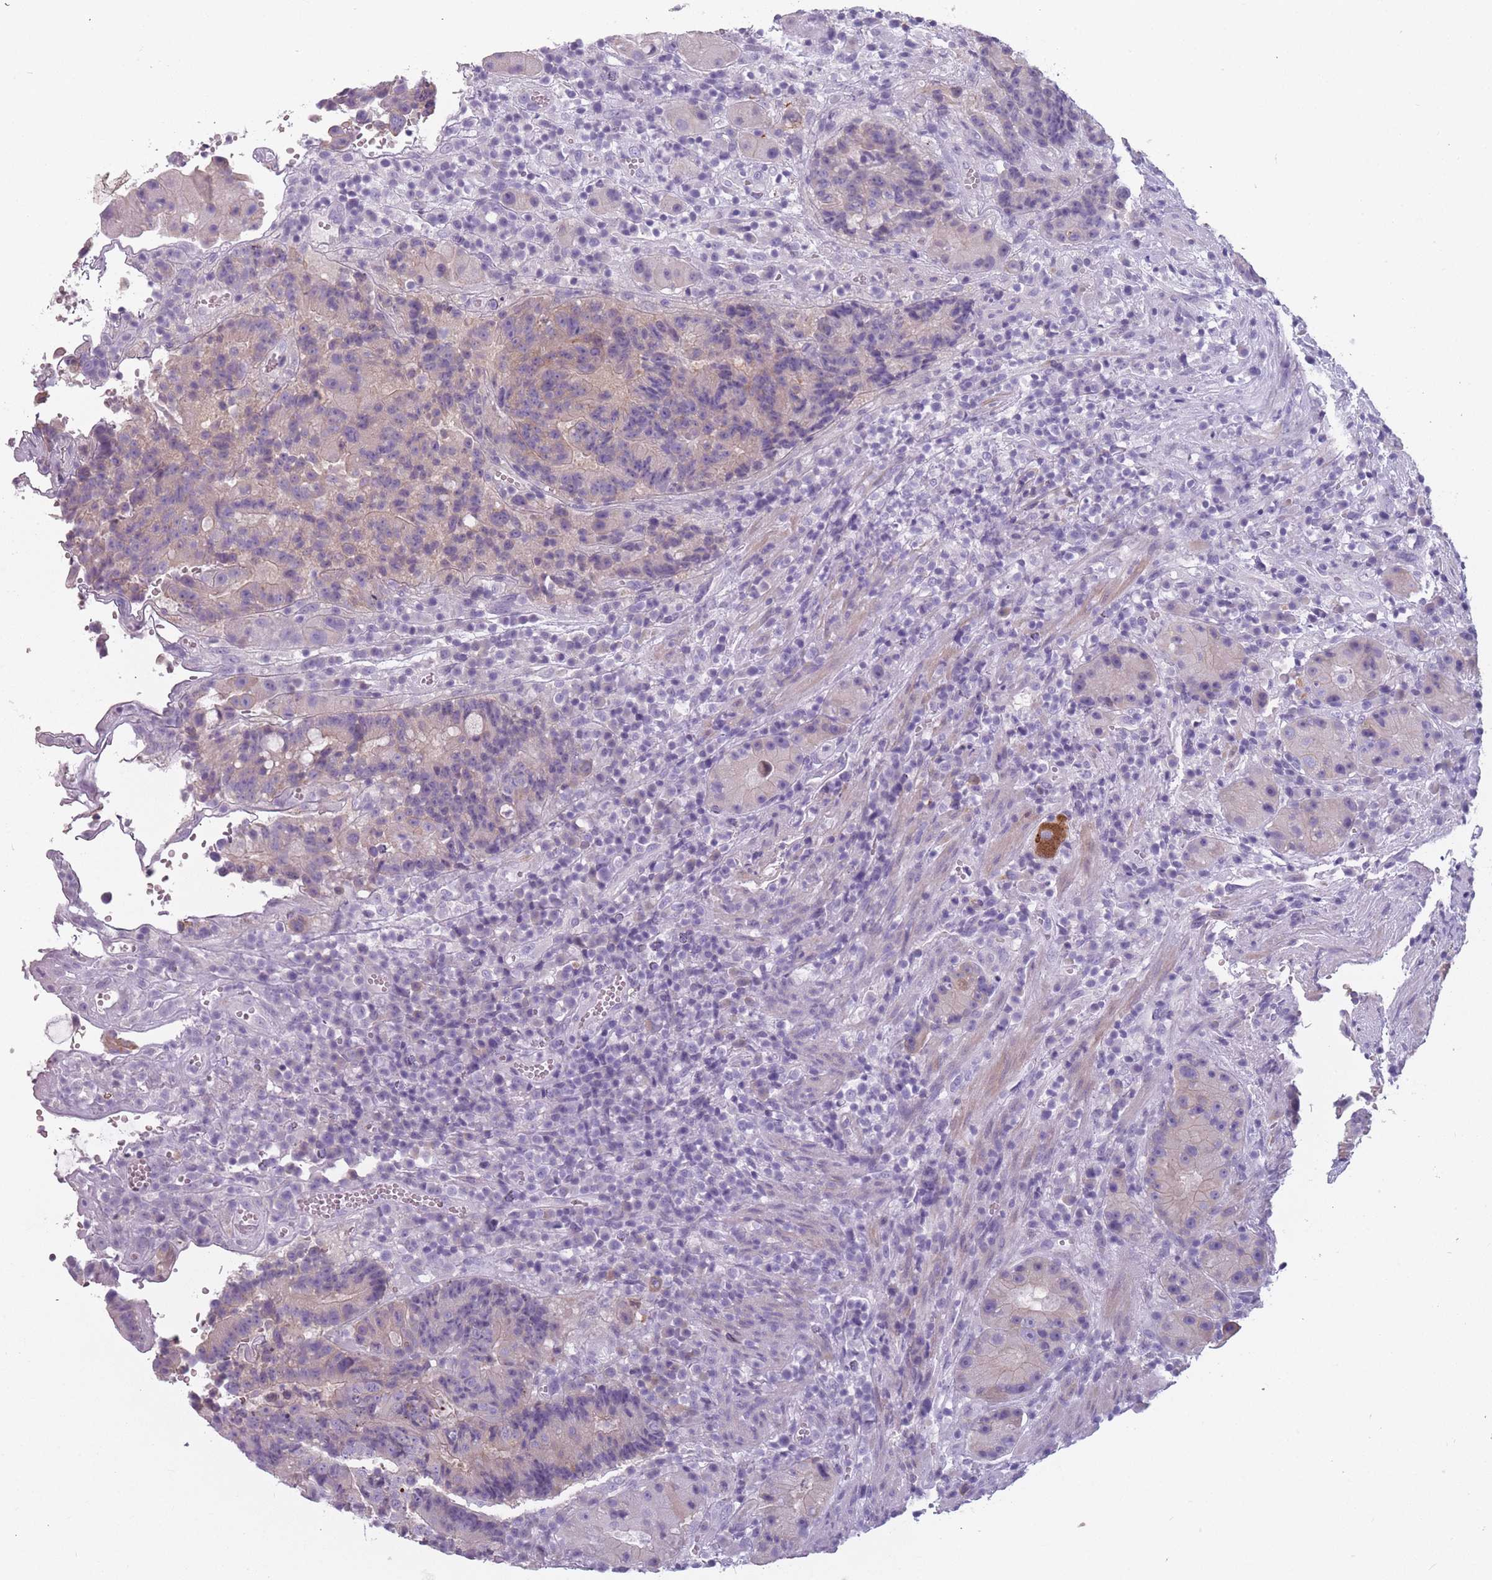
{"staining": {"intensity": "weak", "quantity": "<25%", "location": "cytoplasmic/membranous"}, "tissue": "colorectal cancer", "cell_type": "Tumor cells", "image_type": "cancer", "snomed": [{"axis": "morphology", "description": "Adenocarcinoma, NOS"}, {"axis": "topography", "description": "Rectum"}], "caption": "Tumor cells are negative for protein expression in human colorectal cancer.", "gene": "PPFIA3", "patient": {"sex": "male", "age": 69}}